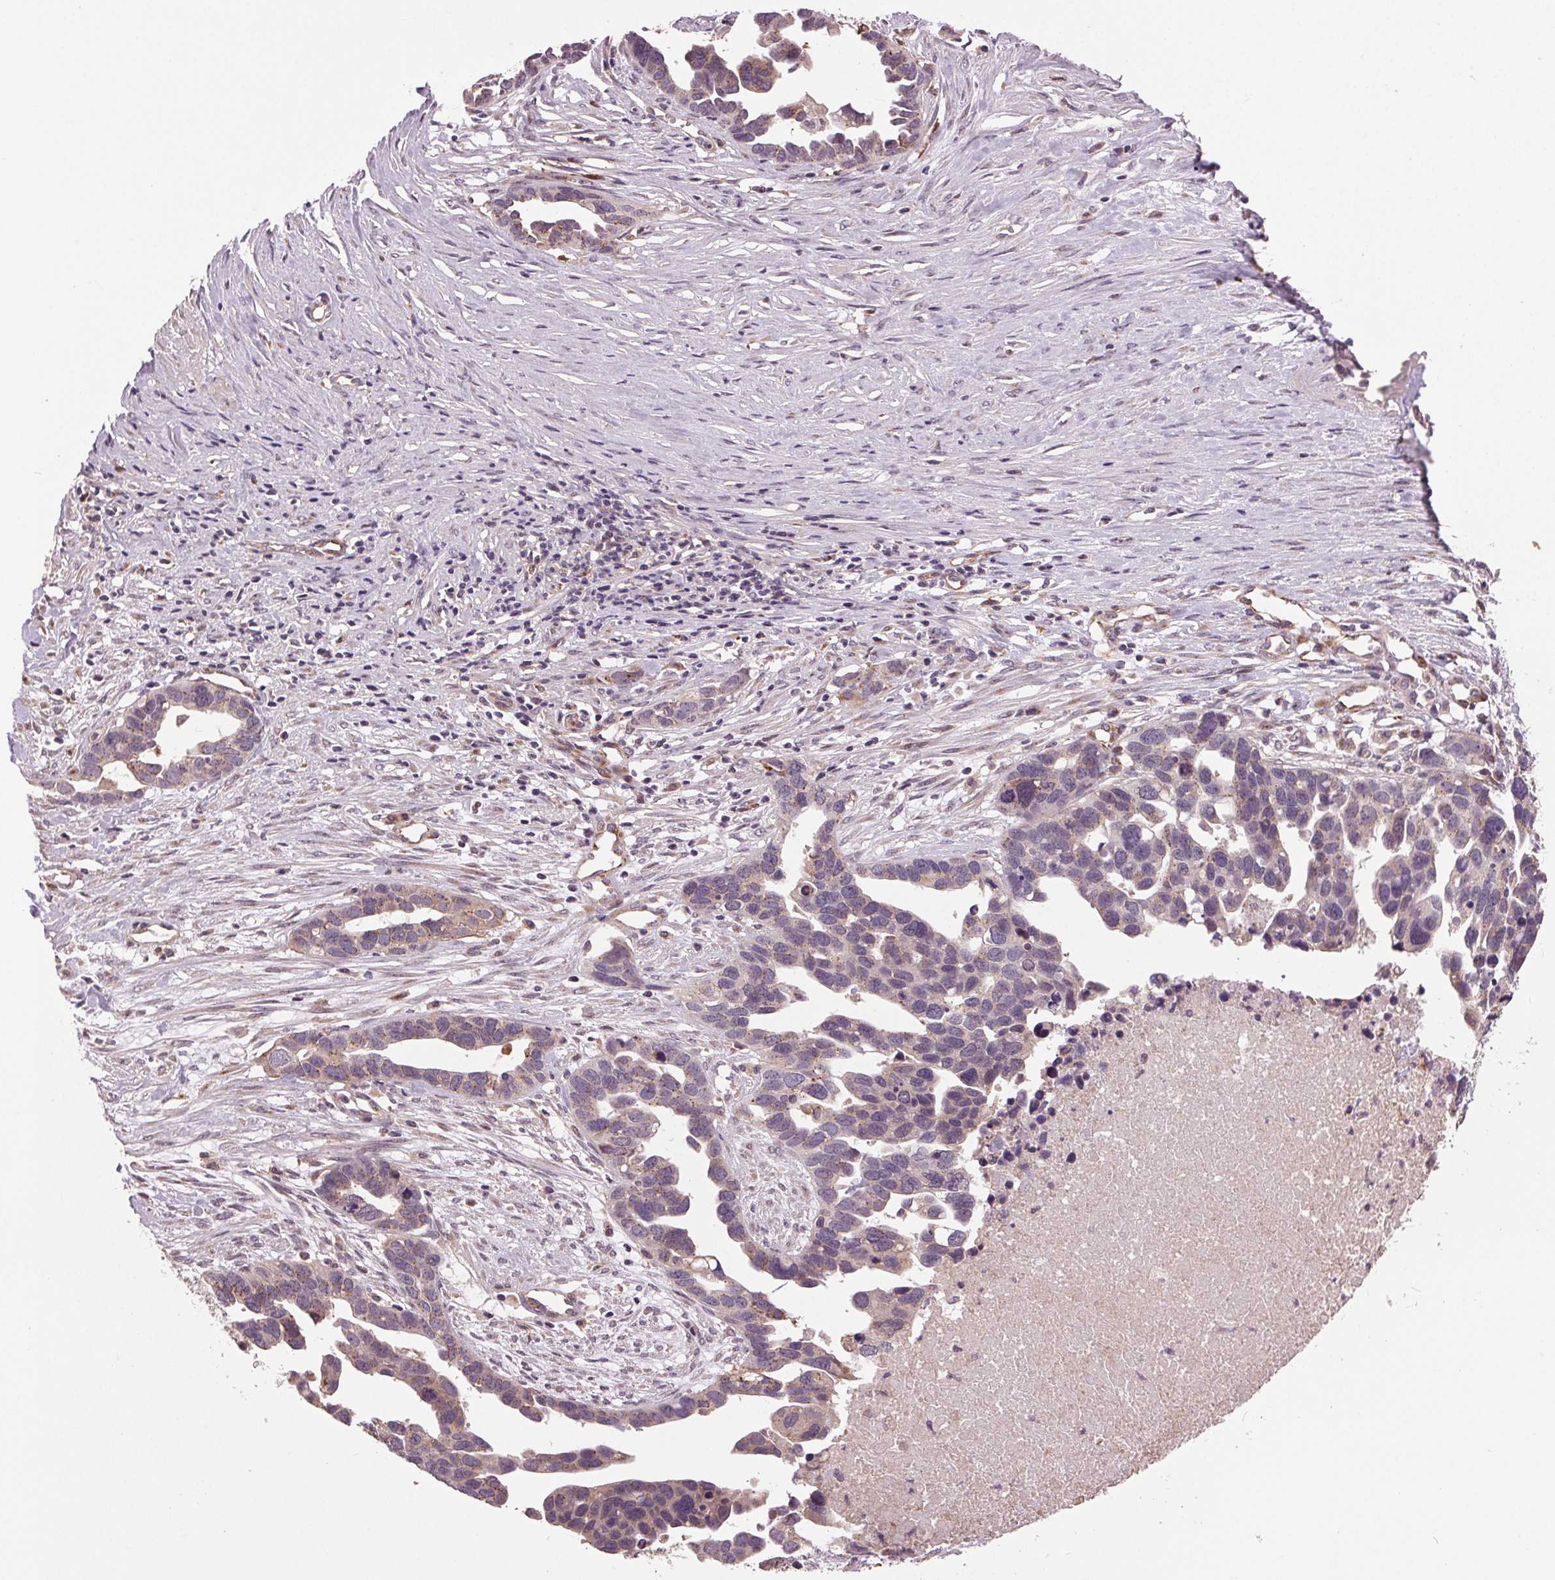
{"staining": {"intensity": "weak", "quantity": "25%-75%", "location": "cytoplasmic/membranous"}, "tissue": "ovarian cancer", "cell_type": "Tumor cells", "image_type": "cancer", "snomed": [{"axis": "morphology", "description": "Cystadenocarcinoma, serous, NOS"}, {"axis": "topography", "description": "Ovary"}], "caption": "Ovarian cancer (serous cystadenocarcinoma) was stained to show a protein in brown. There is low levels of weak cytoplasmic/membranous expression in about 25%-75% of tumor cells.", "gene": "BSDC1", "patient": {"sex": "female", "age": 54}}